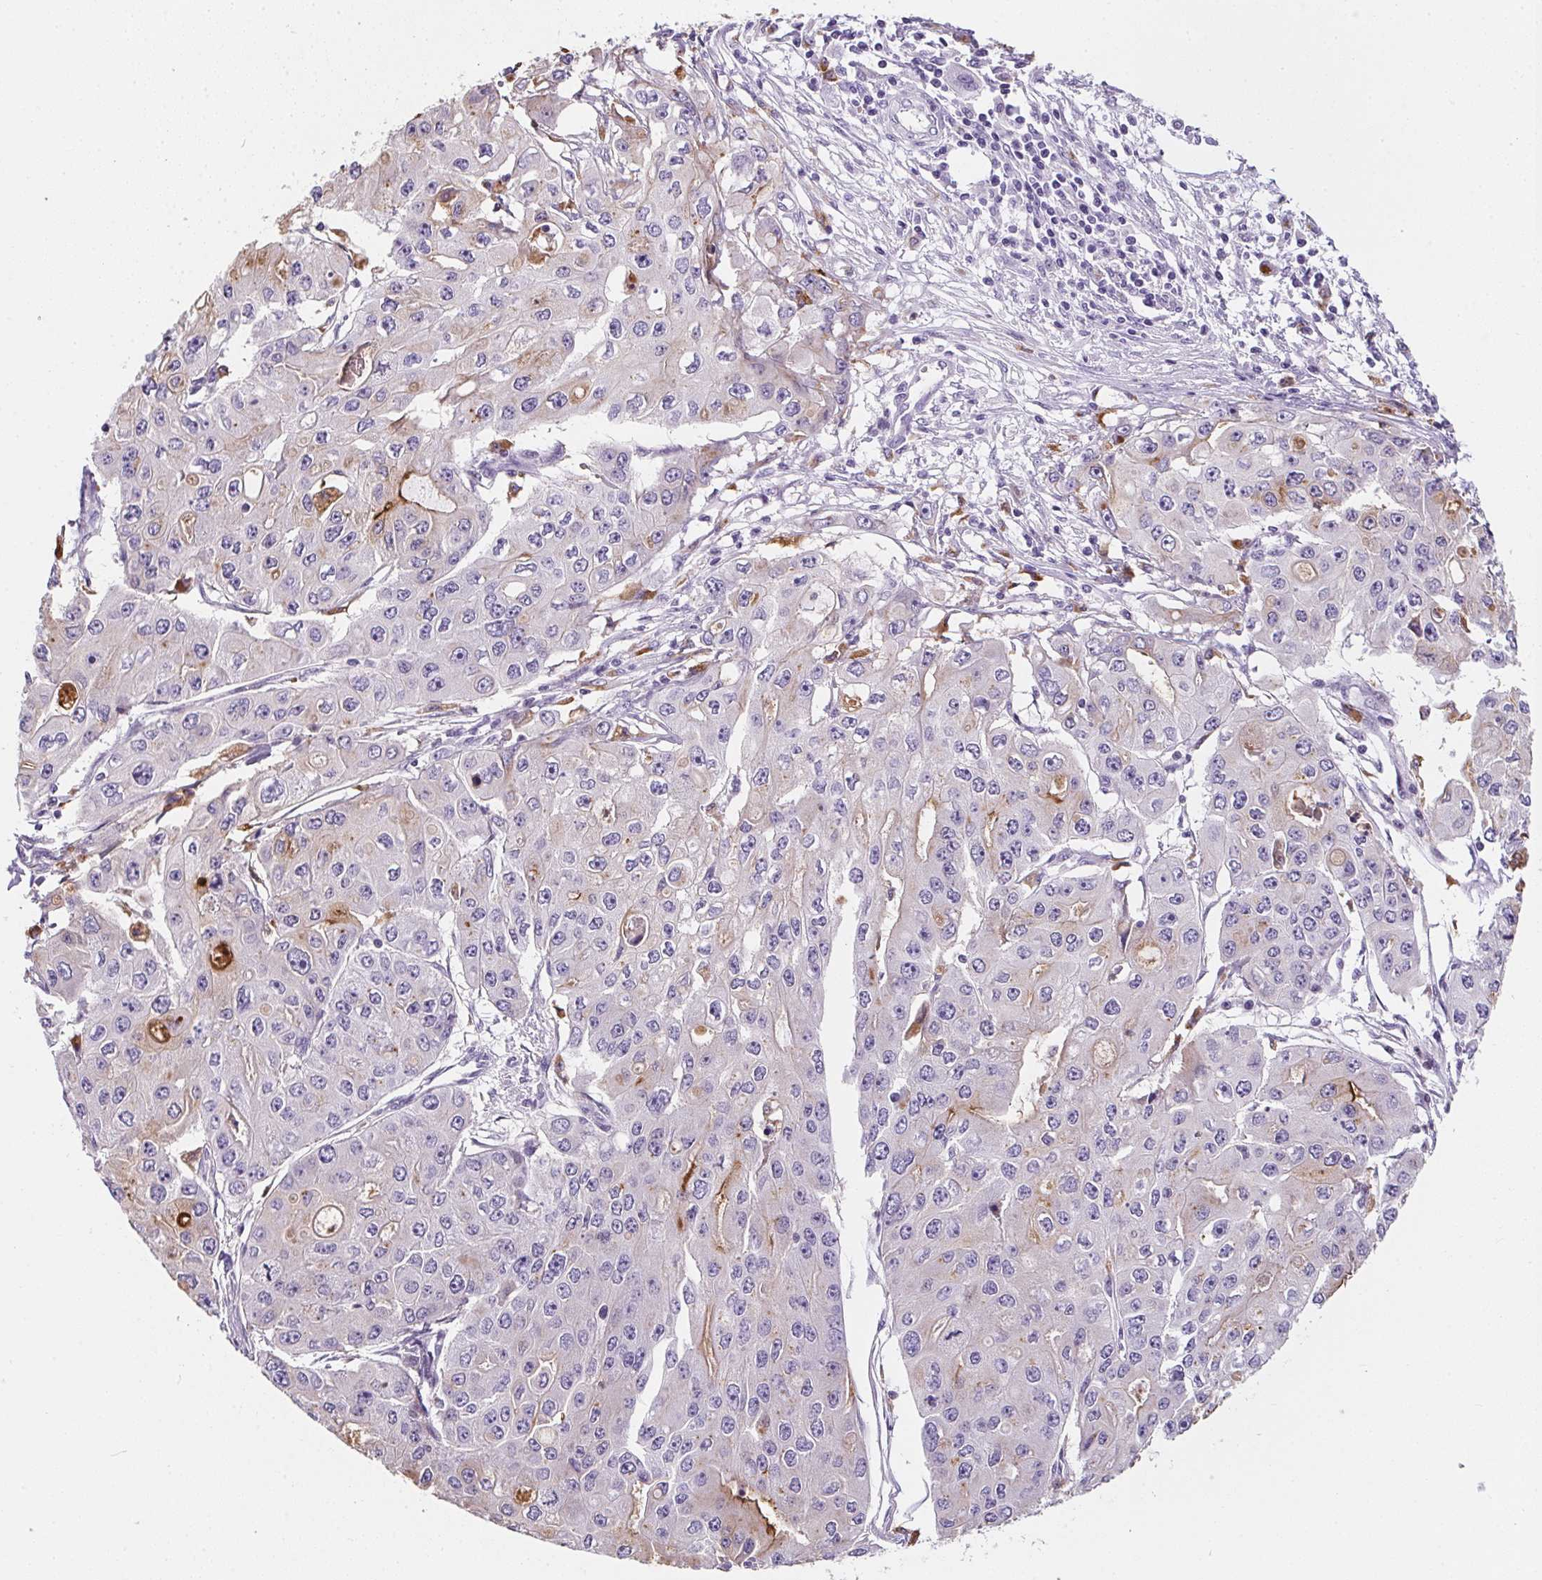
{"staining": {"intensity": "moderate", "quantity": "<25%", "location": "cytoplasmic/membranous"}, "tissue": "ovarian cancer", "cell_type": "Tumor cells", "image_type": "cancer", "snomed": [{"axis": "morphology", "description": "Cystadenocarcinoma, serous, NOS"}, {"axis": "topography", "description": "Ovary"}], "caption": "Immunohistochemical staining of serous cystadenocarcinoma (ovarian) shows low levels of moderate cytoplasmic/membranous staining in approximately <25% of tumor cells.", "gene": "AQP5", "patient": {"sex": "female", "age": 56}}